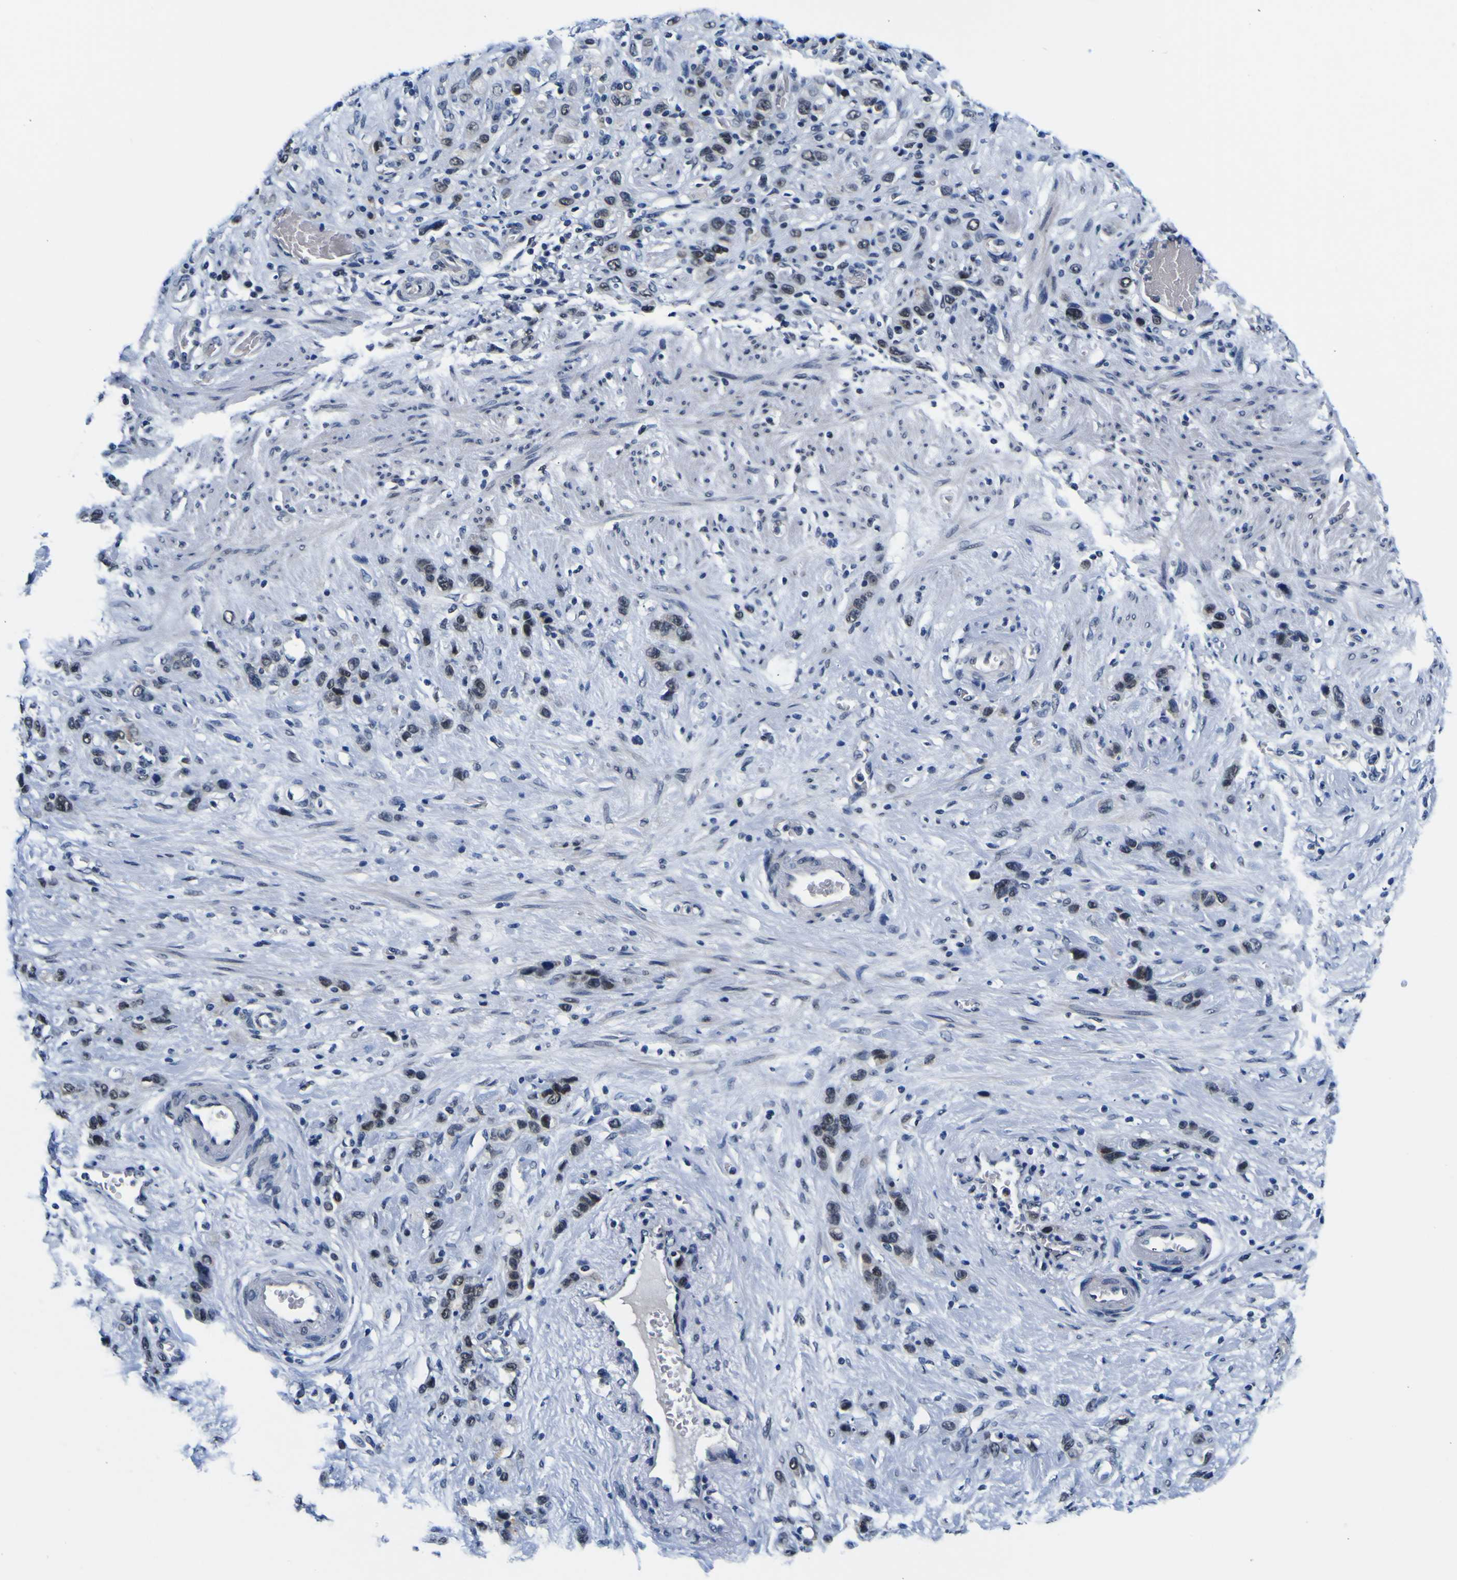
{"staining": {"intensity": "moderate", "quantity": "25%-75%", "location": "nuclear"}, "tissue": "stomach cancer", "cell_type": "Tumor cells", "image_type": "cancer", "snomed": [{"axis": "morphology", "description": "Adenocarcinoma, NOS"}, {"axis": "morphology", "description": "Adenocarcinoma, High grade"}, {"axis": "topography", "description": "Stomach, upper"}, {"axis": "topography", "description": "Stomach, lower"}], "caption": "Brown immunohistochemical staining in human stomach cancer (adenocarcinoma (high-grade)) displays moderate nuclear positivity in about 25%-75% of tumor cells.", "gene": "CUL4B", "patient": {"sex": "female", "age": 65}}